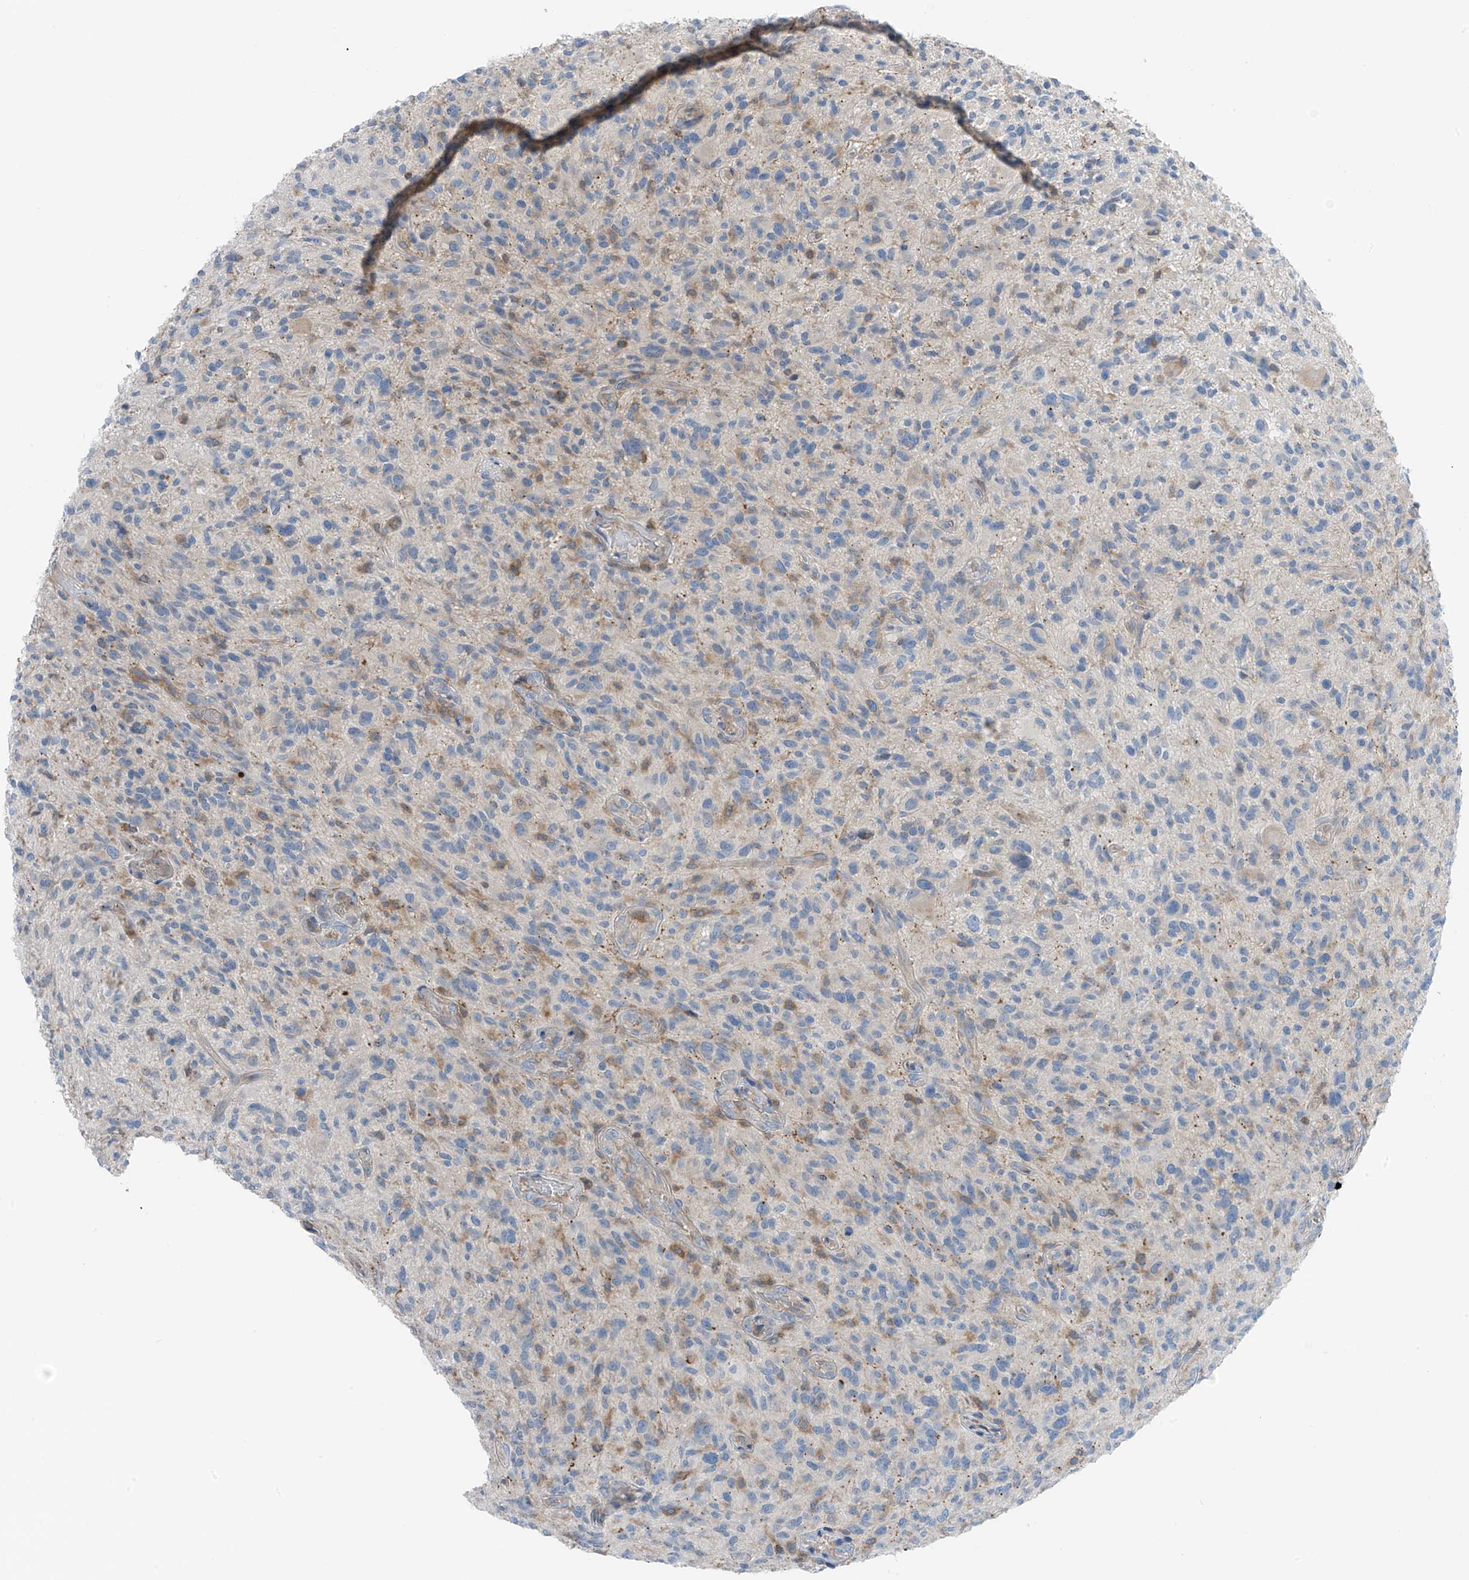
{"staining": {"intensity": "negative", "quantity": "none", "location": "none"}, "tissue": "glioma", "cell_type": "Tumor cells", "image_type": "cancer", "snomed": [{"axis": "morphology", "description": "Glioma, malignant, High grade"}, {"axis": "topography", "description": "Brain"}], "caption": "There is no significant positivity in tumor cells of glioma.", "gene": "NALCN", "patient": {"sex": "male", "age": 47}}